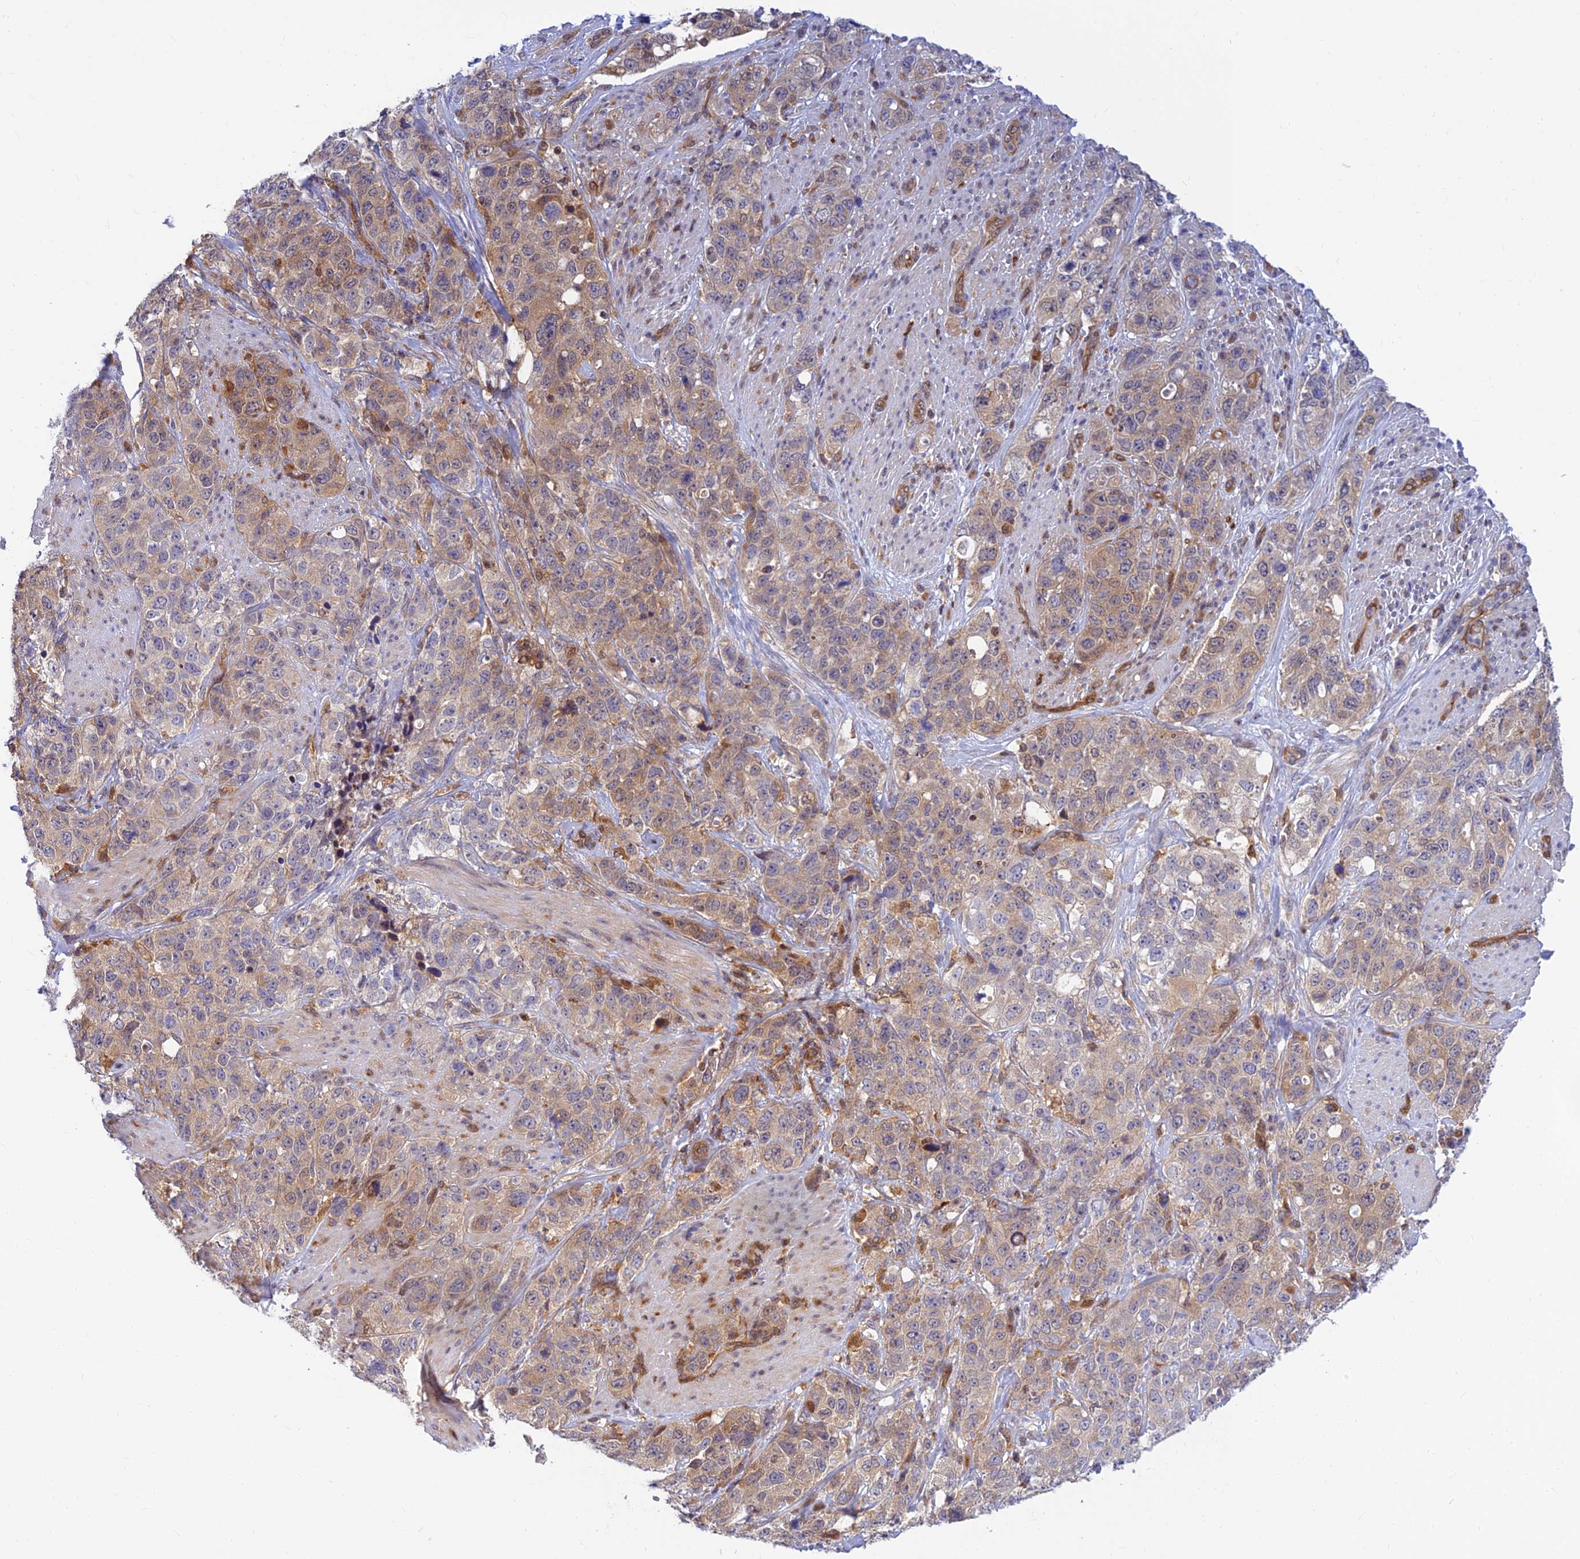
{"staining": {"intensity": "weak", "quantity": "25%-75%", "location": "cytoplasmic/membranous"}, "tissue": "stomach cancer", "cell_type": "Tumor cells", "image_type": "cancer", "snomed": [{"axis": "morphology", "description": "Adenocarcinoma, NOS"}, {"axis": "topography", "description": "Stomach"}], "caption": "The image displays a brown stain indicating the presence of a protein in the cytoplasmic/membranous of tumor cells in stomach cancer (adenocarcinoma). Nuclei are stained in blue.", "gene": "LYSMD2", "patient": {"sex": "male", "age": 48}}